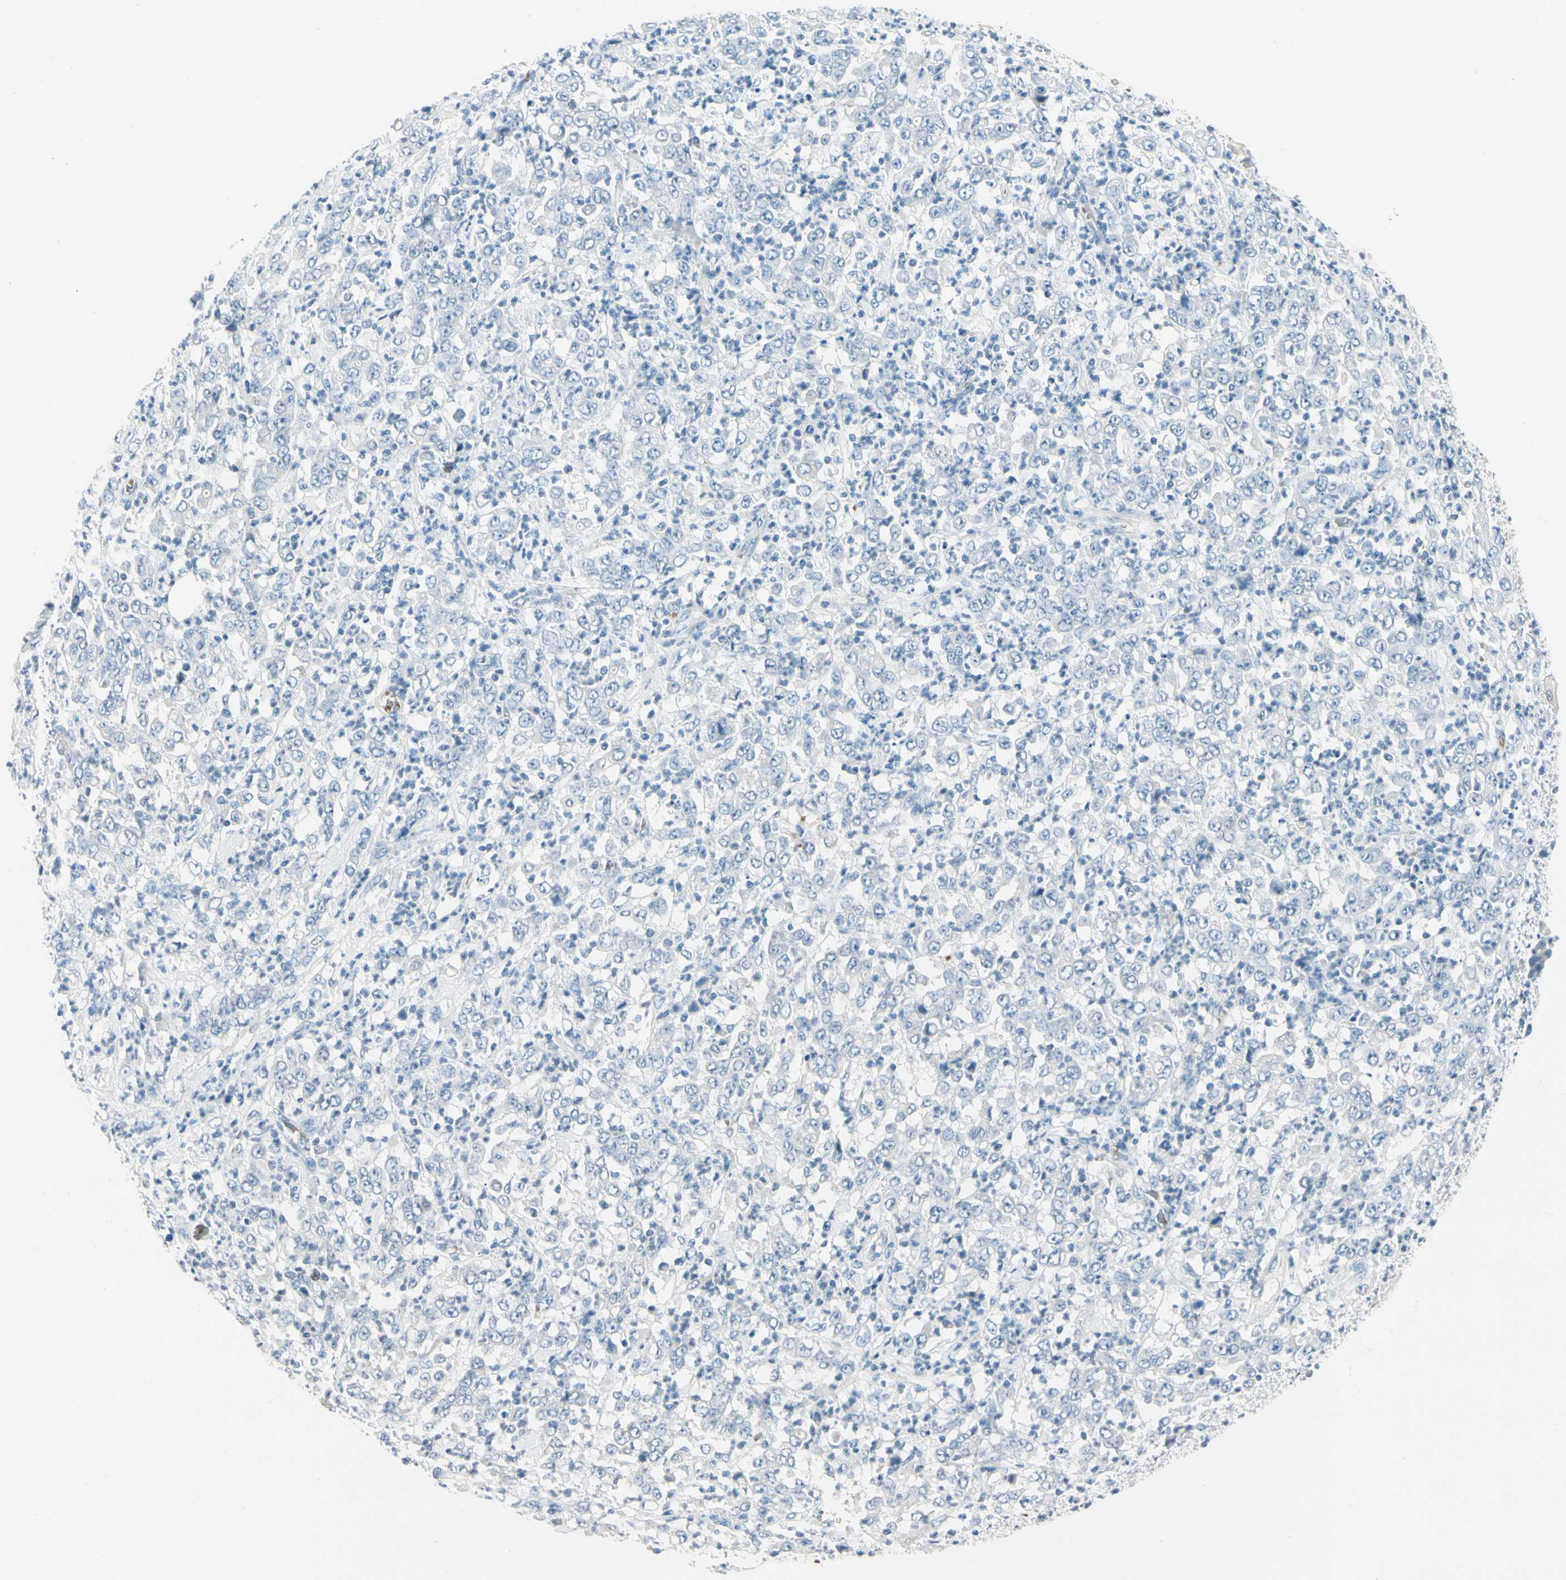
{"staining": {"intensity": "negative", "quantity": "none", "location": "none"}, "tissue": "stomach cancer", "cell_type": "Tumor cells", "image_type": "cancer", "snomed": [{"axis": "morphology", "description": "Adenocarcinoma, NOS"}, {"axis": "topography", "description": "Stomach, lower"}], "caption": "Immunohistochemistry photomicrograph of neoplastic tissue: human stomach adenocarcinoma stained with DAB demonstrates no significant protein positivity in tumor cells. Nuclei are stained in blue.", "gene": "CA1", "patient": {"sex": "female", "age": 71}}